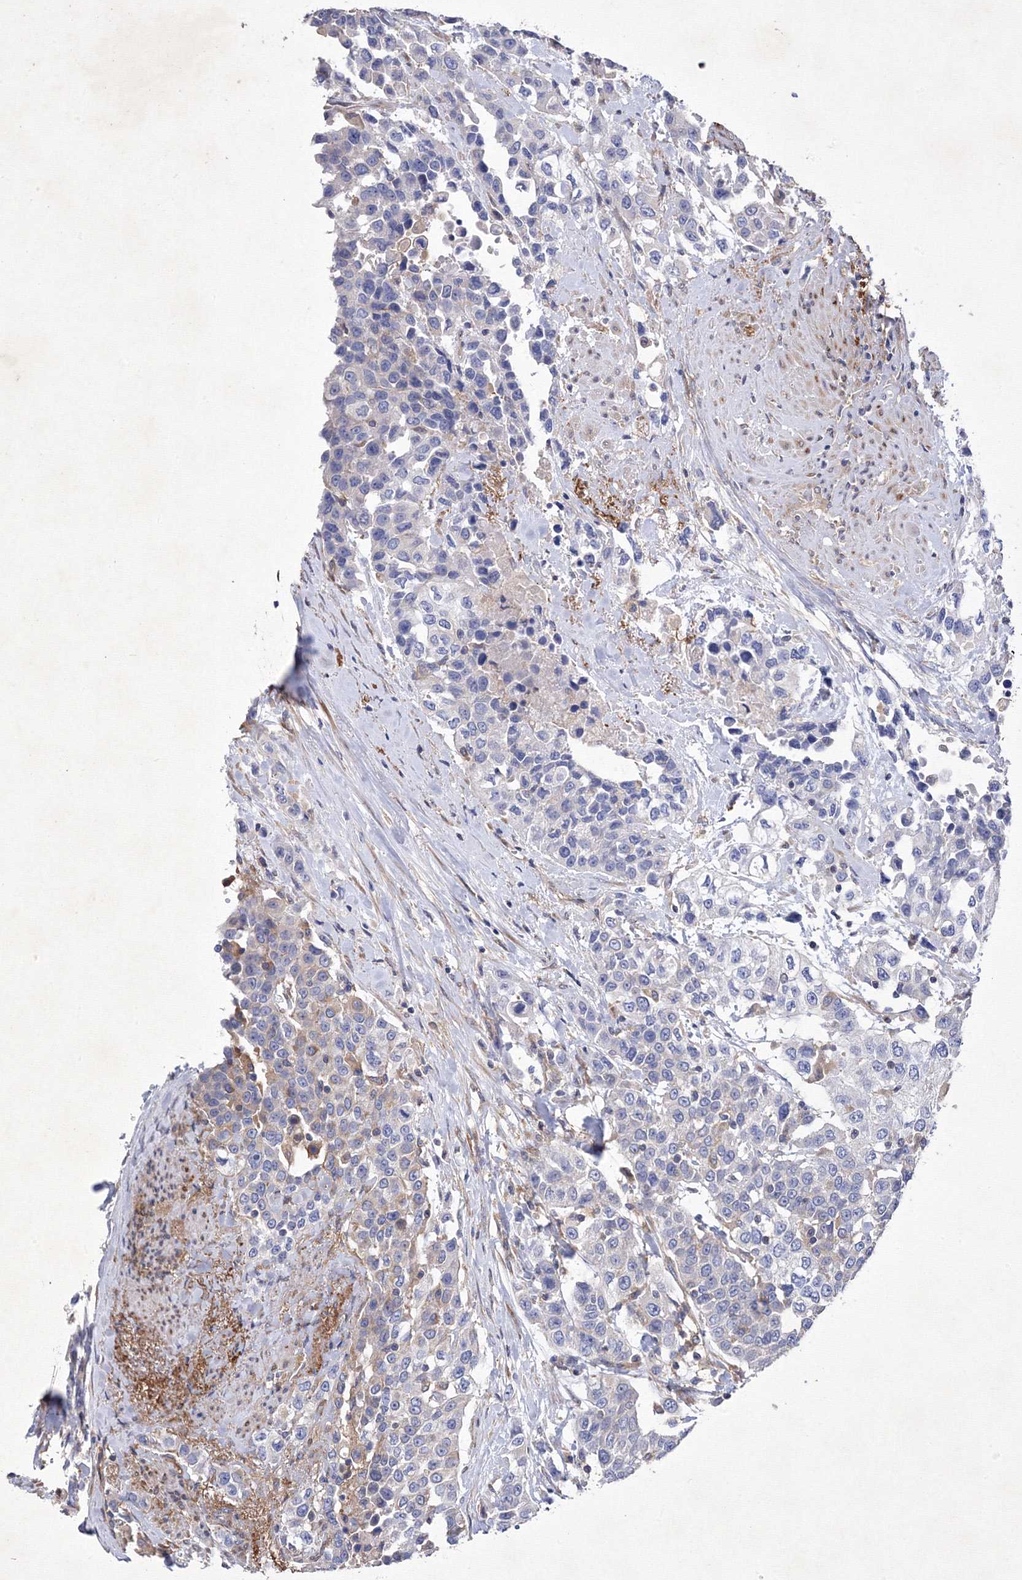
{"staining": {"intensity": "negative", "quantity": "none", "location": "none"}, "tissue": "urothelial cancer", "cell_type": "Tumor cells", "image_type": "cancer", "snomed": [{"axis": "morphology", "description": "Urothelial carcinoma, High grade"}, {"axis": "topography", "description": "Urinary bladder"}], "caption": "The immunohistochemistry (IHC) histopathology image has no significant staining in tumor cells of urothelial cancer tissue.", "gene": "SNX18", "patient": {"sex": "female", "age": 80}}